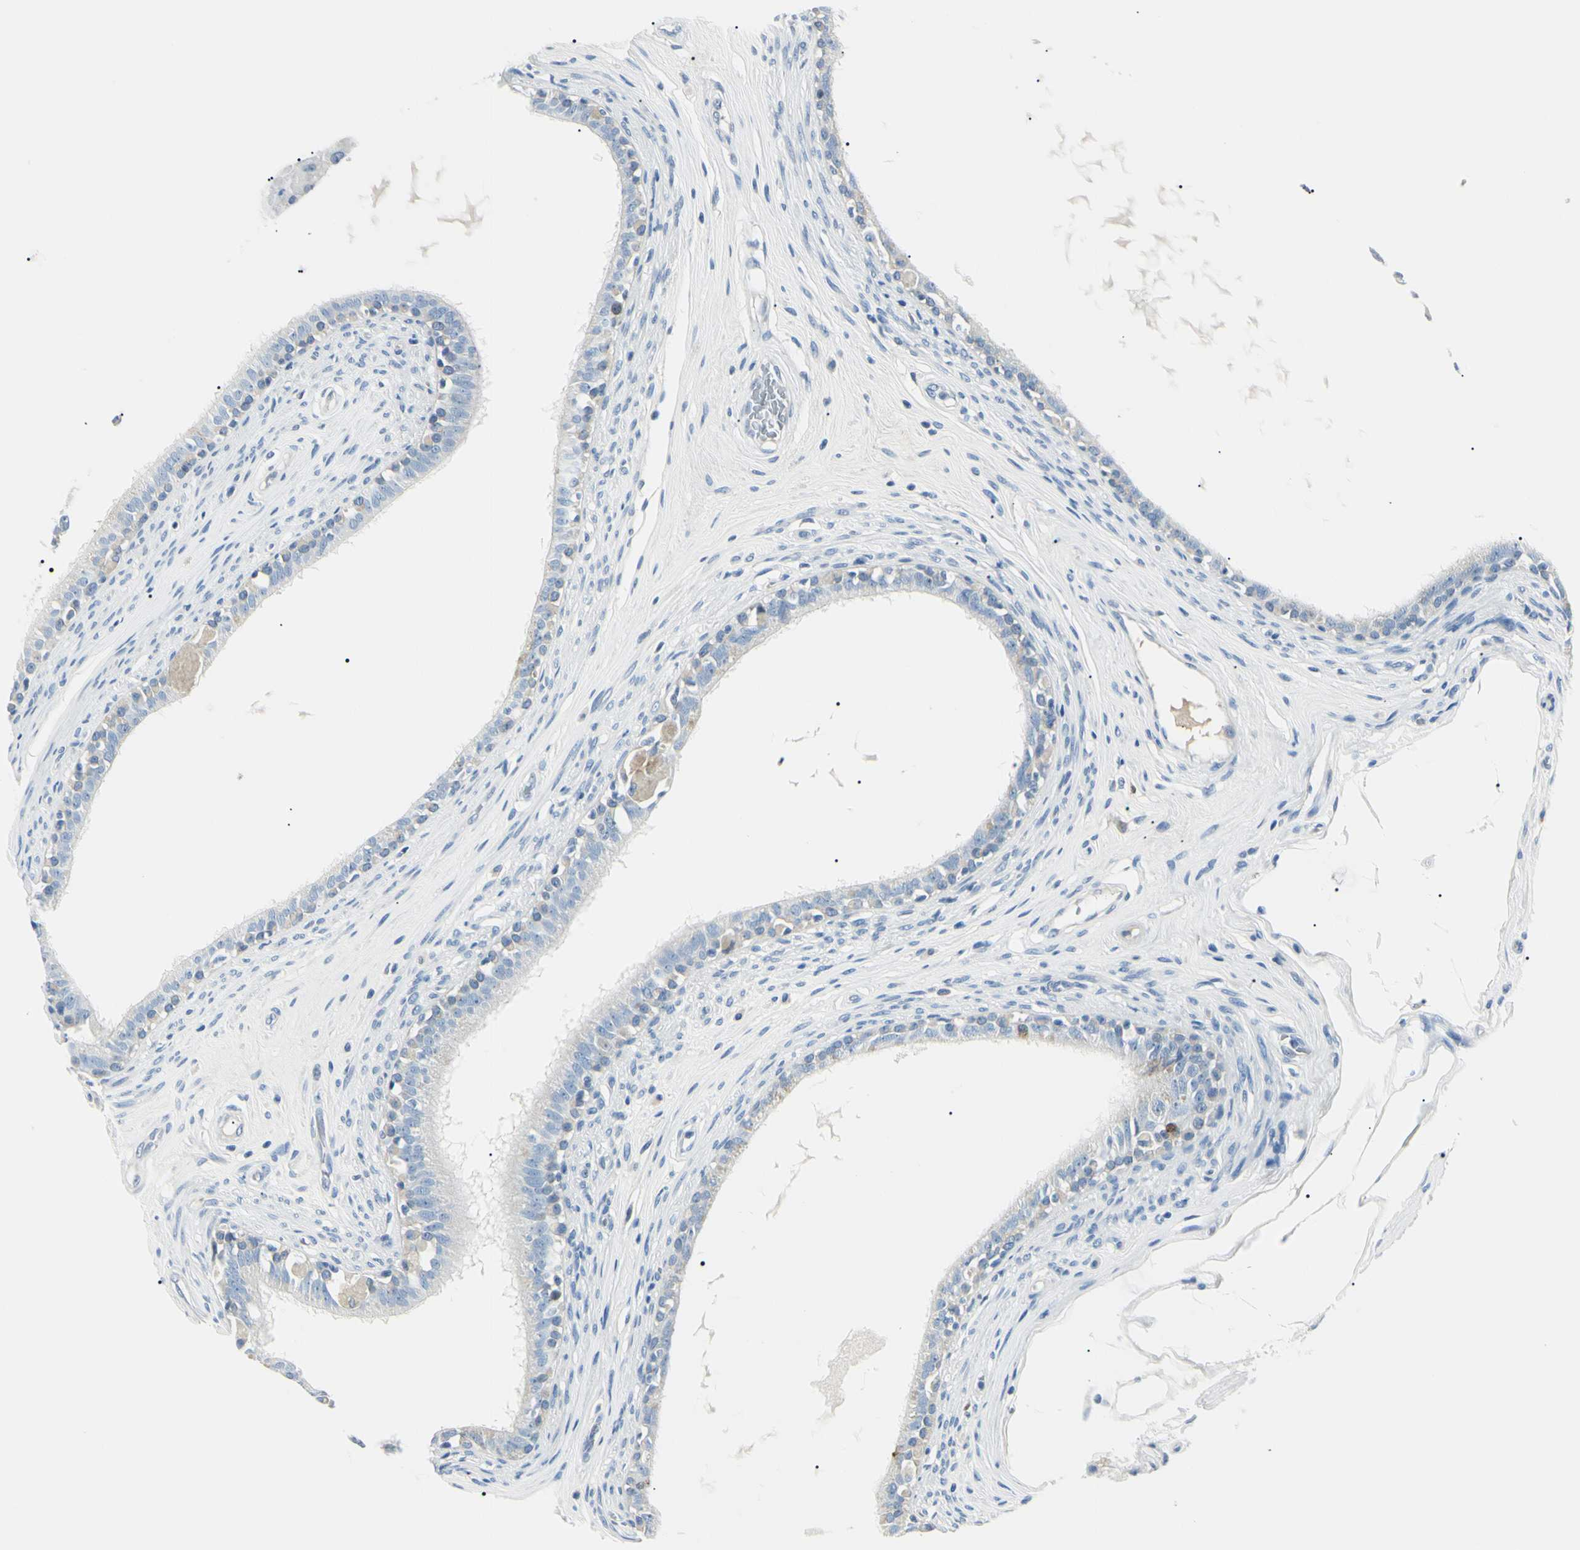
{"staining": {"intensity": "negative", "quantity": "none", "location": "none"}, "tissue": "epididymis", "cell_type": "Glandular cells", "image_type": "normal", "snomed": [{"axis": "morphology", "description": "Normal tissue, NOS"}, {"axis": "morphology", "description": "Inflammation, NOS"}, {"axis": "topography", "description": "Epididymis"}], "caption": "DAB immunohistochemical staining of unremarkable epididymis exhibits no significant staining in glandular cells.", "gene": "CA2", "patient": {"sex": "male", "age": 84}}